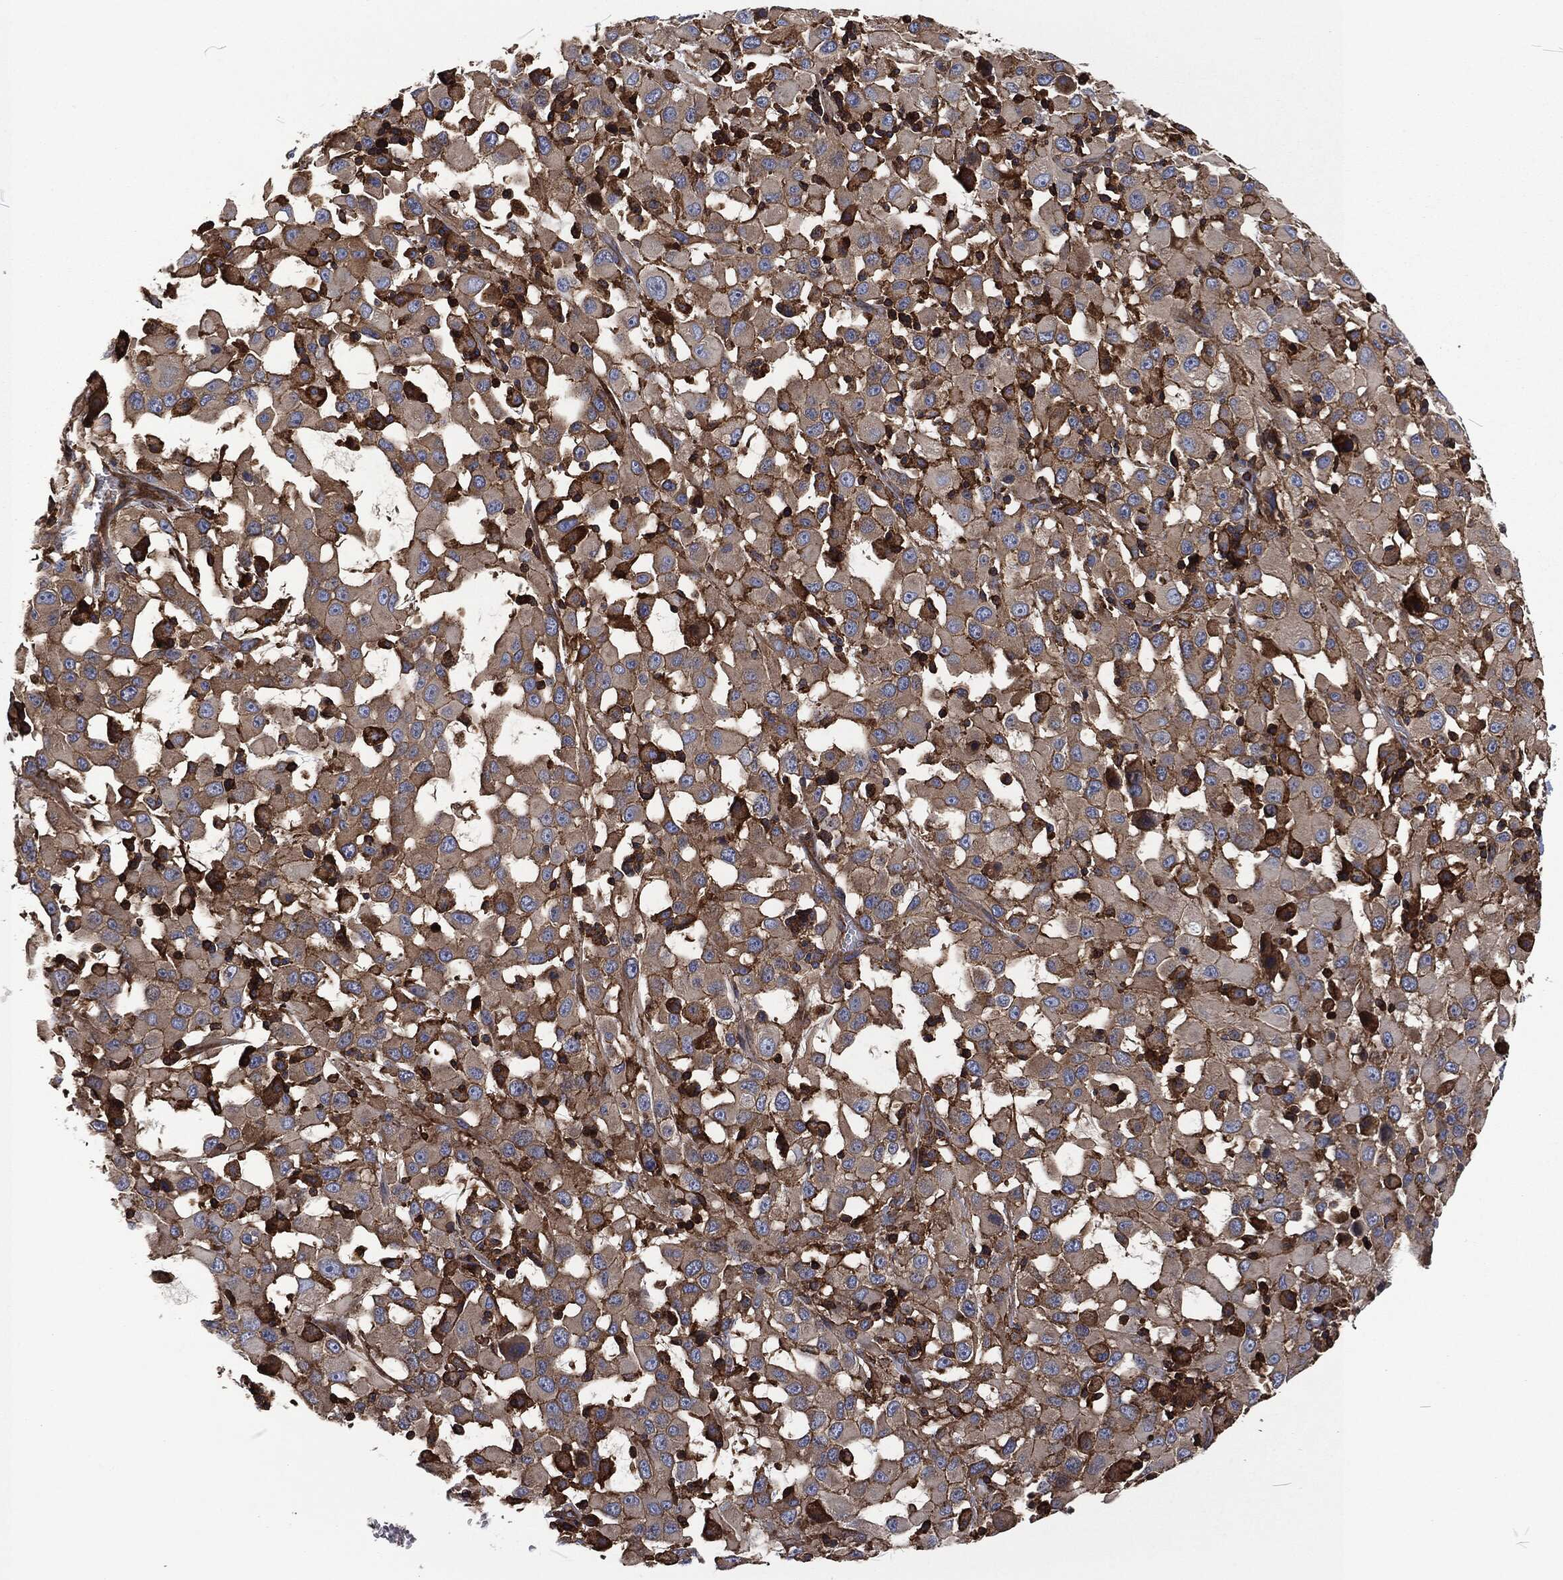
{"staining": {"intensity": "strong", "quantity": "<25%", "location": "cytoplasmic/membranous"}, "tissue": "melanoma", "cell_type": "Tumor cells", "image_type": "cancer", "snomed": [{"axis": "morphology", "description": "Malignant melanoma, Metastatic site"}, {"axis": "topography", "description": "Lymph node"}], "caption": "A brown stain shows strong cytoplasmic/membranous staining of a protein in malignant melanoma (metastatic site) tumor cells.", "gene": "LGALS9", "patient": {"sex": "male", "age": 50}}